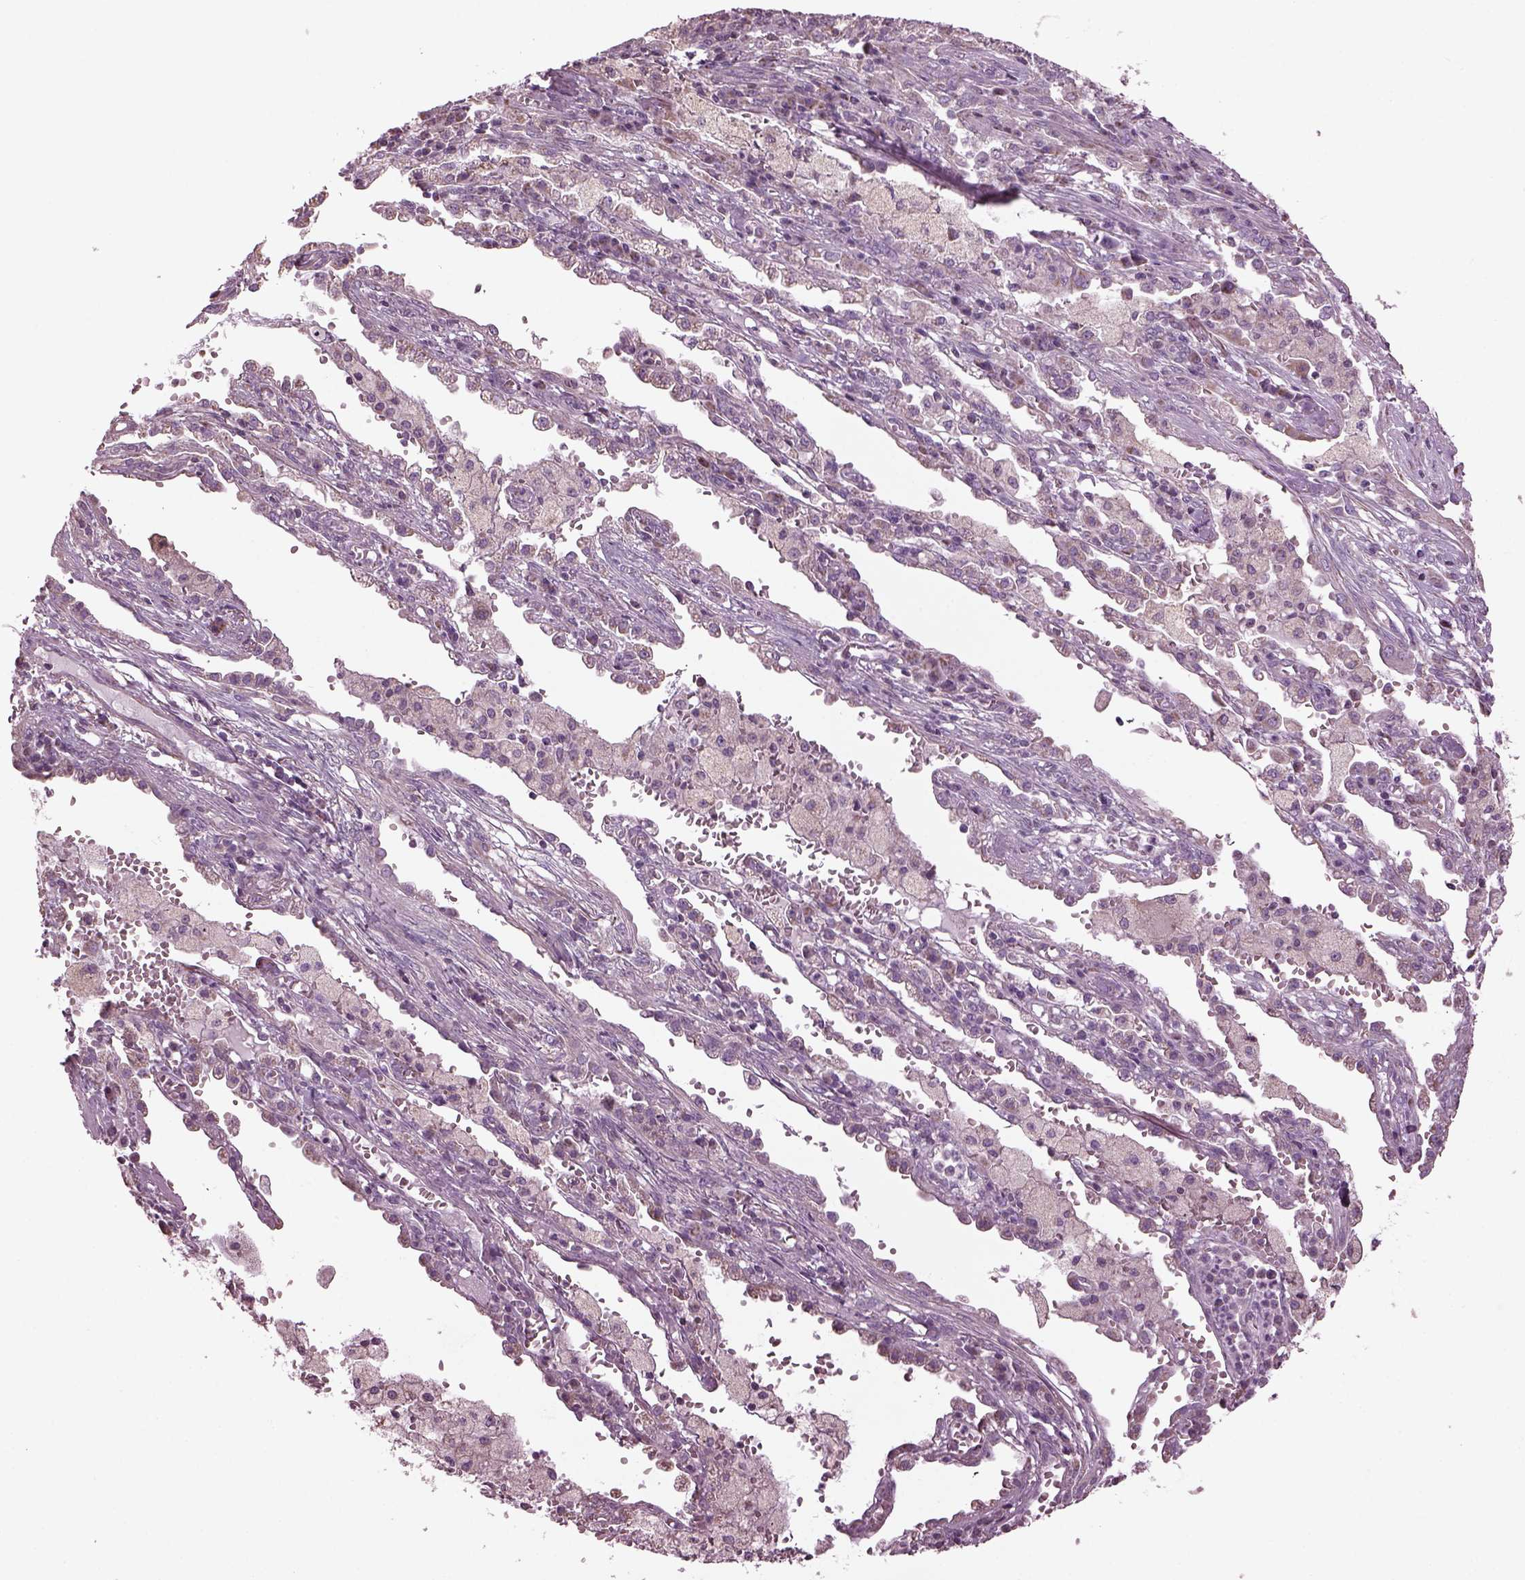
{"staining": {"intensity": "negative", "quantity": "none", "location": "none"}, "tissue": "lung cancer", "cell_type": "Tumor cells", "image_type": "cancer", "snomed": [{"axis": "morphology", "description": "Adenocarcinoma, NOS"}, {"axis": "topography", "description": "Lung"}], "caption": "Tumor cells are negative for brown protein staining in adenocarcinoma (lung).", "gene": "SPATA7", "patient": {"sex": "male", "age": 57}}